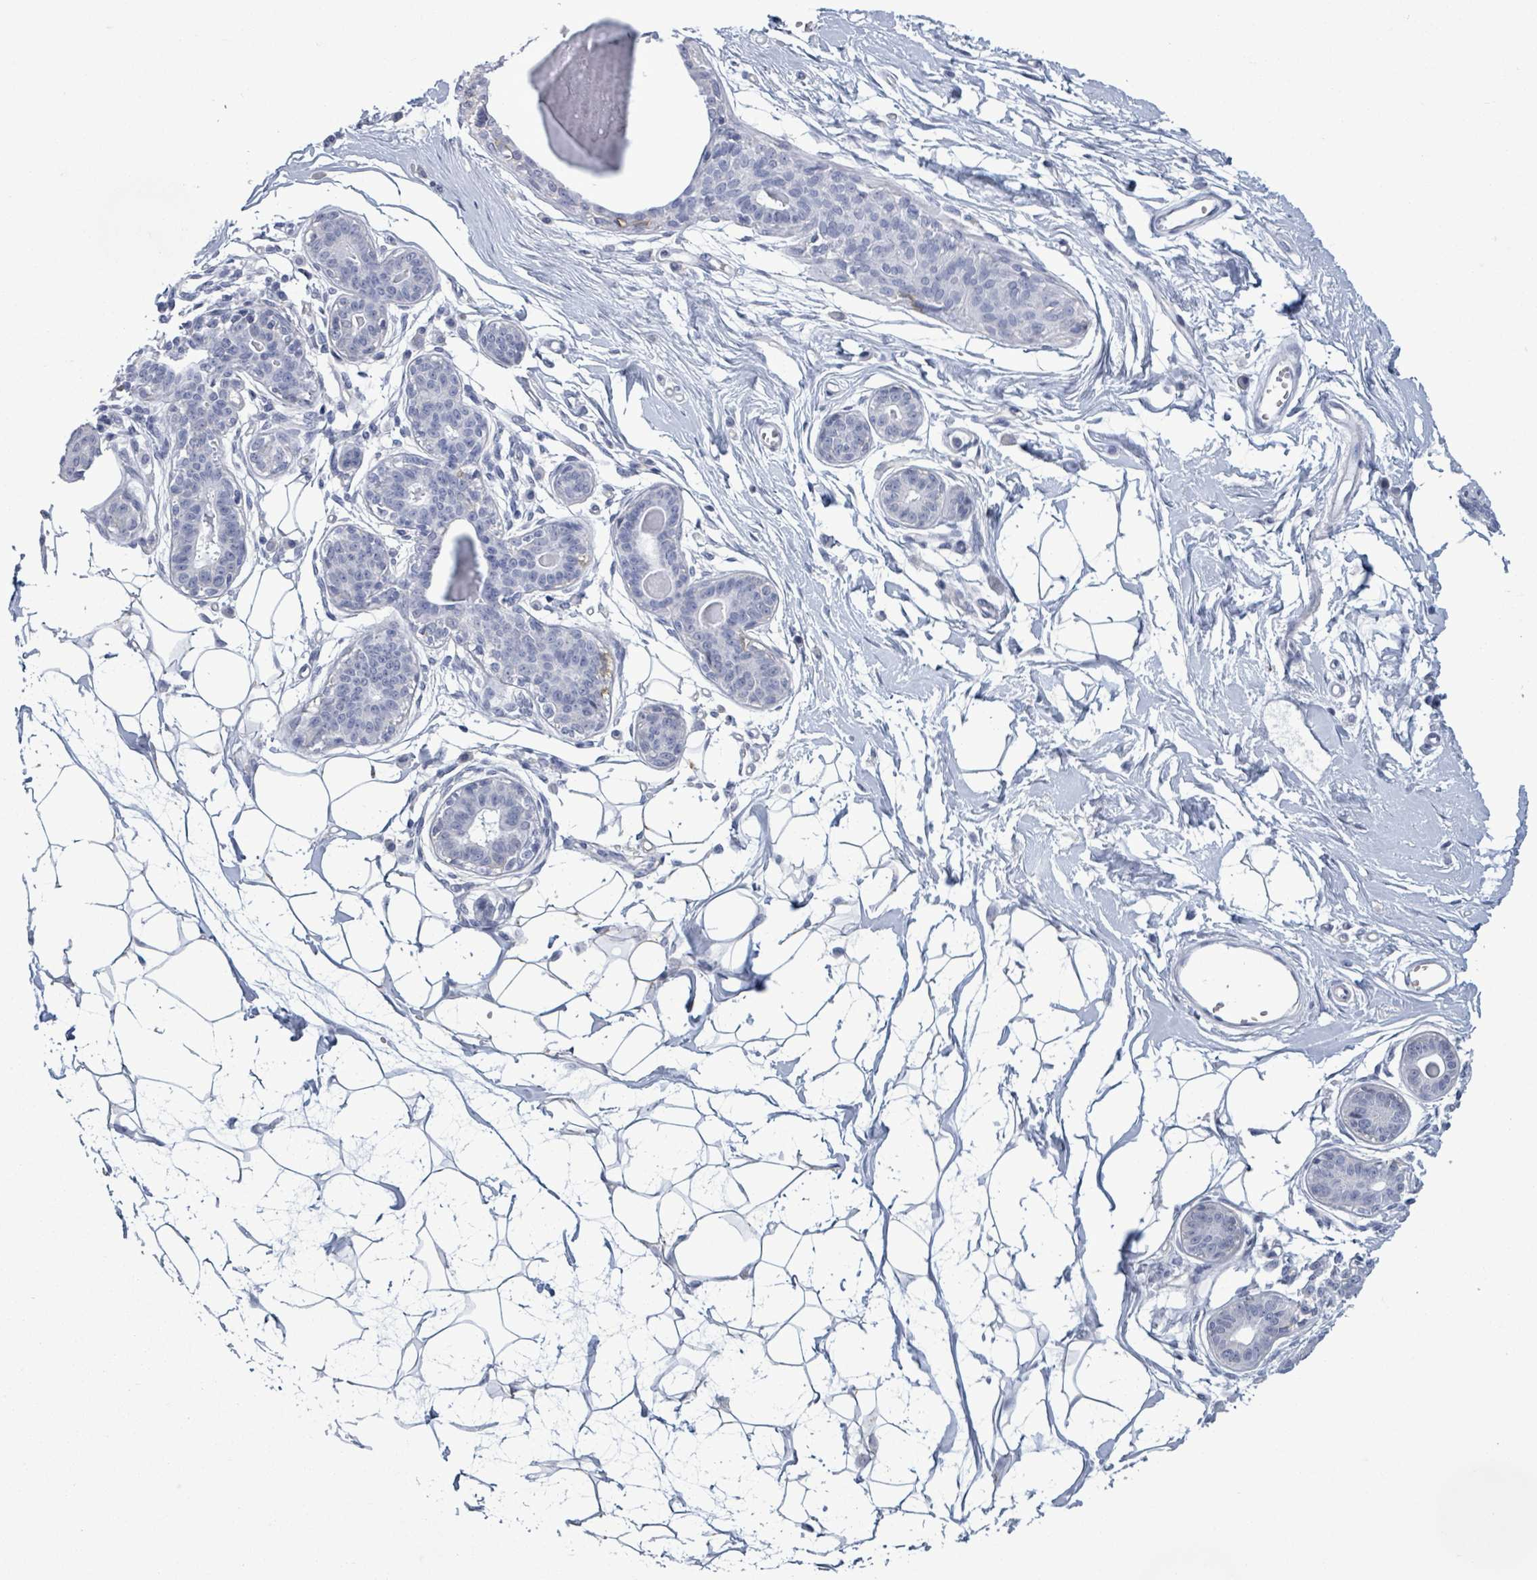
{"staining": {"intensity": "negative", "quantity": "none", "location": "none"}, "tissue": "breast", "cell_type": "Adipocytes", "image_type": "normal", "snomed": [{"axis": "morphology", "description": "Normal tissue, NOS"}, {"axis": "topography", "description": "Breast"}], "caption": "This image is of normal breast stained with immunohistochemistry to label a protein in brown with the nuclei are counter-stained blue. There is no positivity in adipocytes. Nuclei are stained in blue.", "gene": "BSG", "patient": {"sex": "female", "age": 45}}